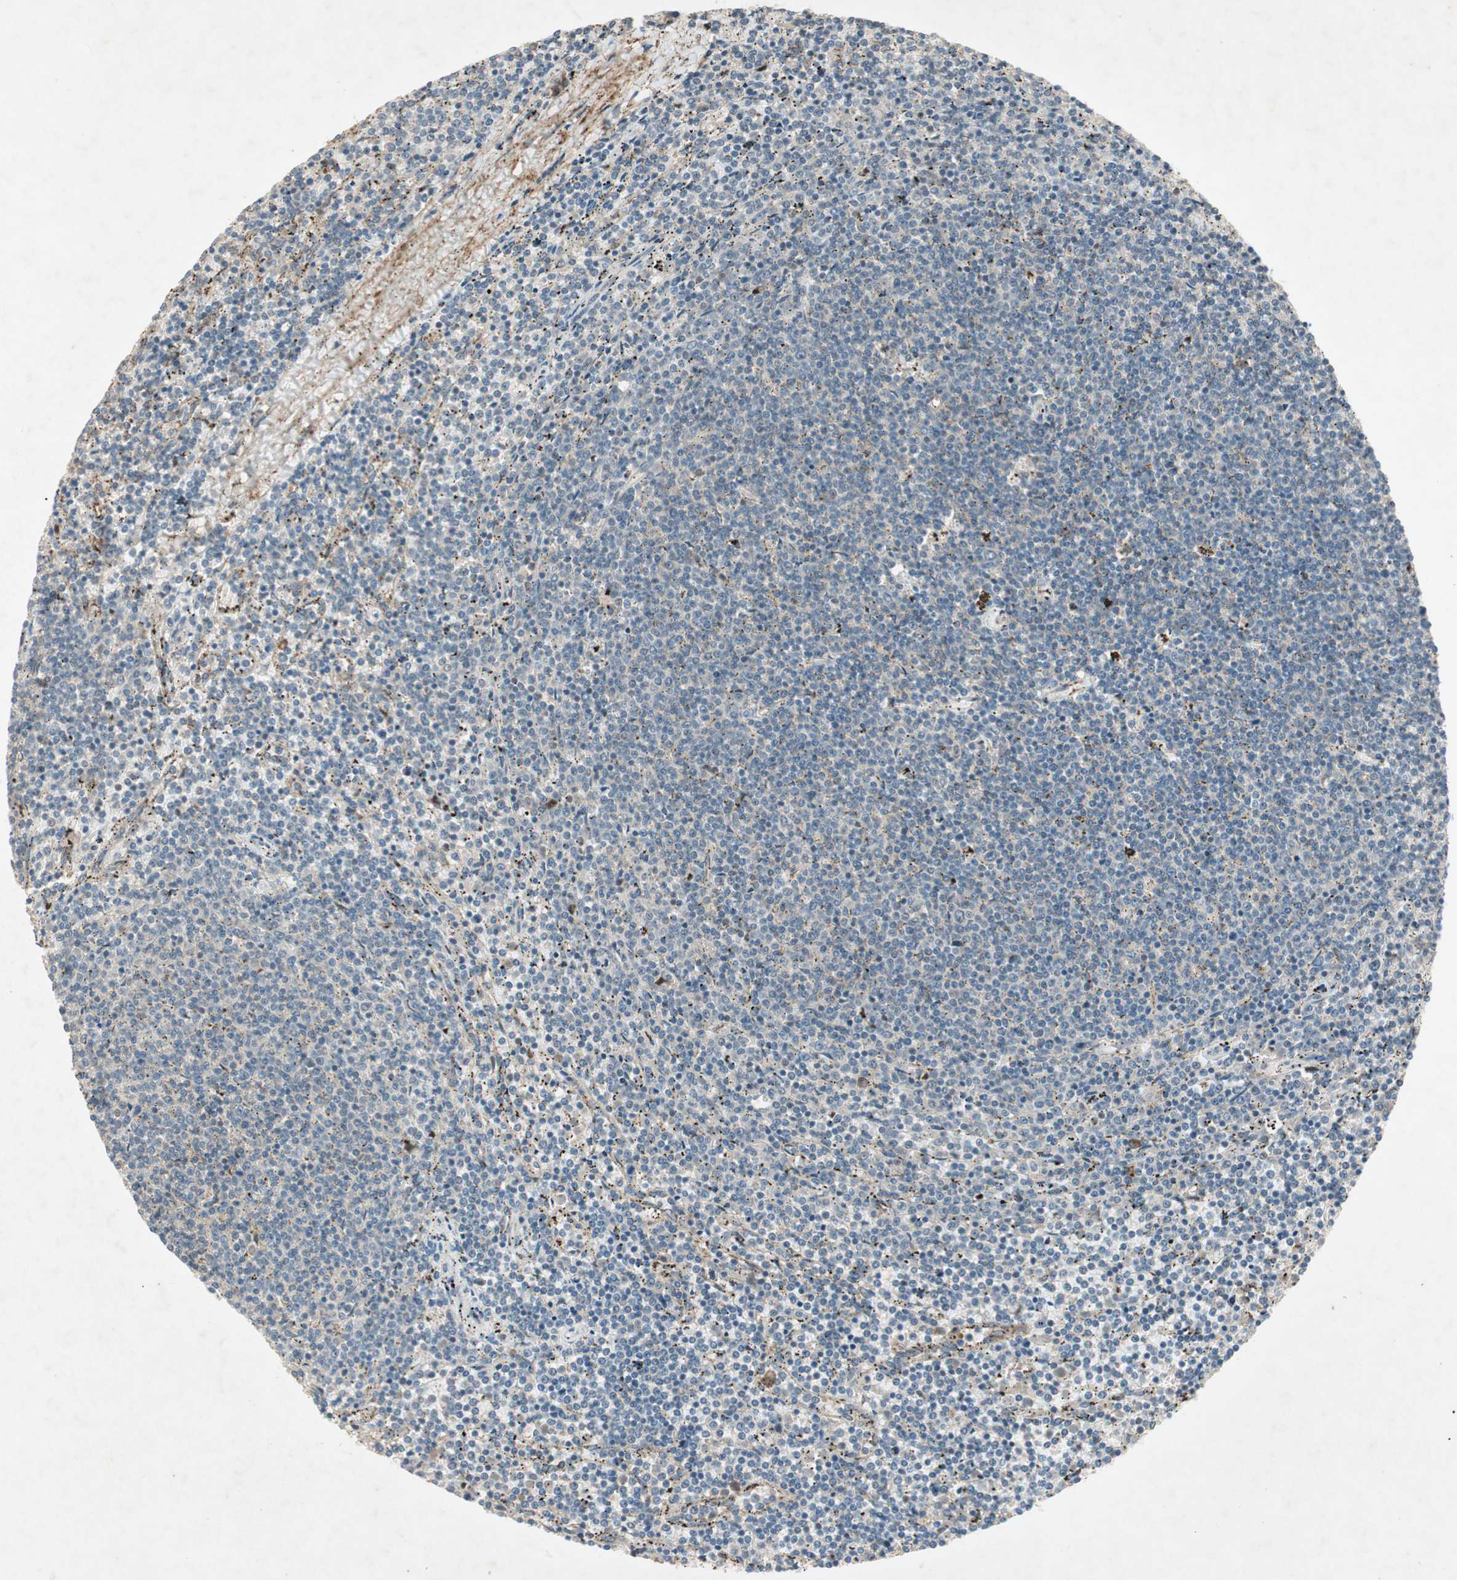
{"staining": {"intensity": "negative", "quantity": "none", "location": "none"}, "tissue": "lymphoma", "cell_type": "Tumor cells", "image_type": "cancer", "snomed": [{"axis": "morphology", "description": "Malignant lymphoma, non-Hodgkin's type, Low grade"}, {"axis": "topography", "description": "Spleen"}], "caption": "There is no significant positivity in tumor cells of lymphoma.", "gene": "RNGTT", "patient": {"sex": "female", "age": 50}}